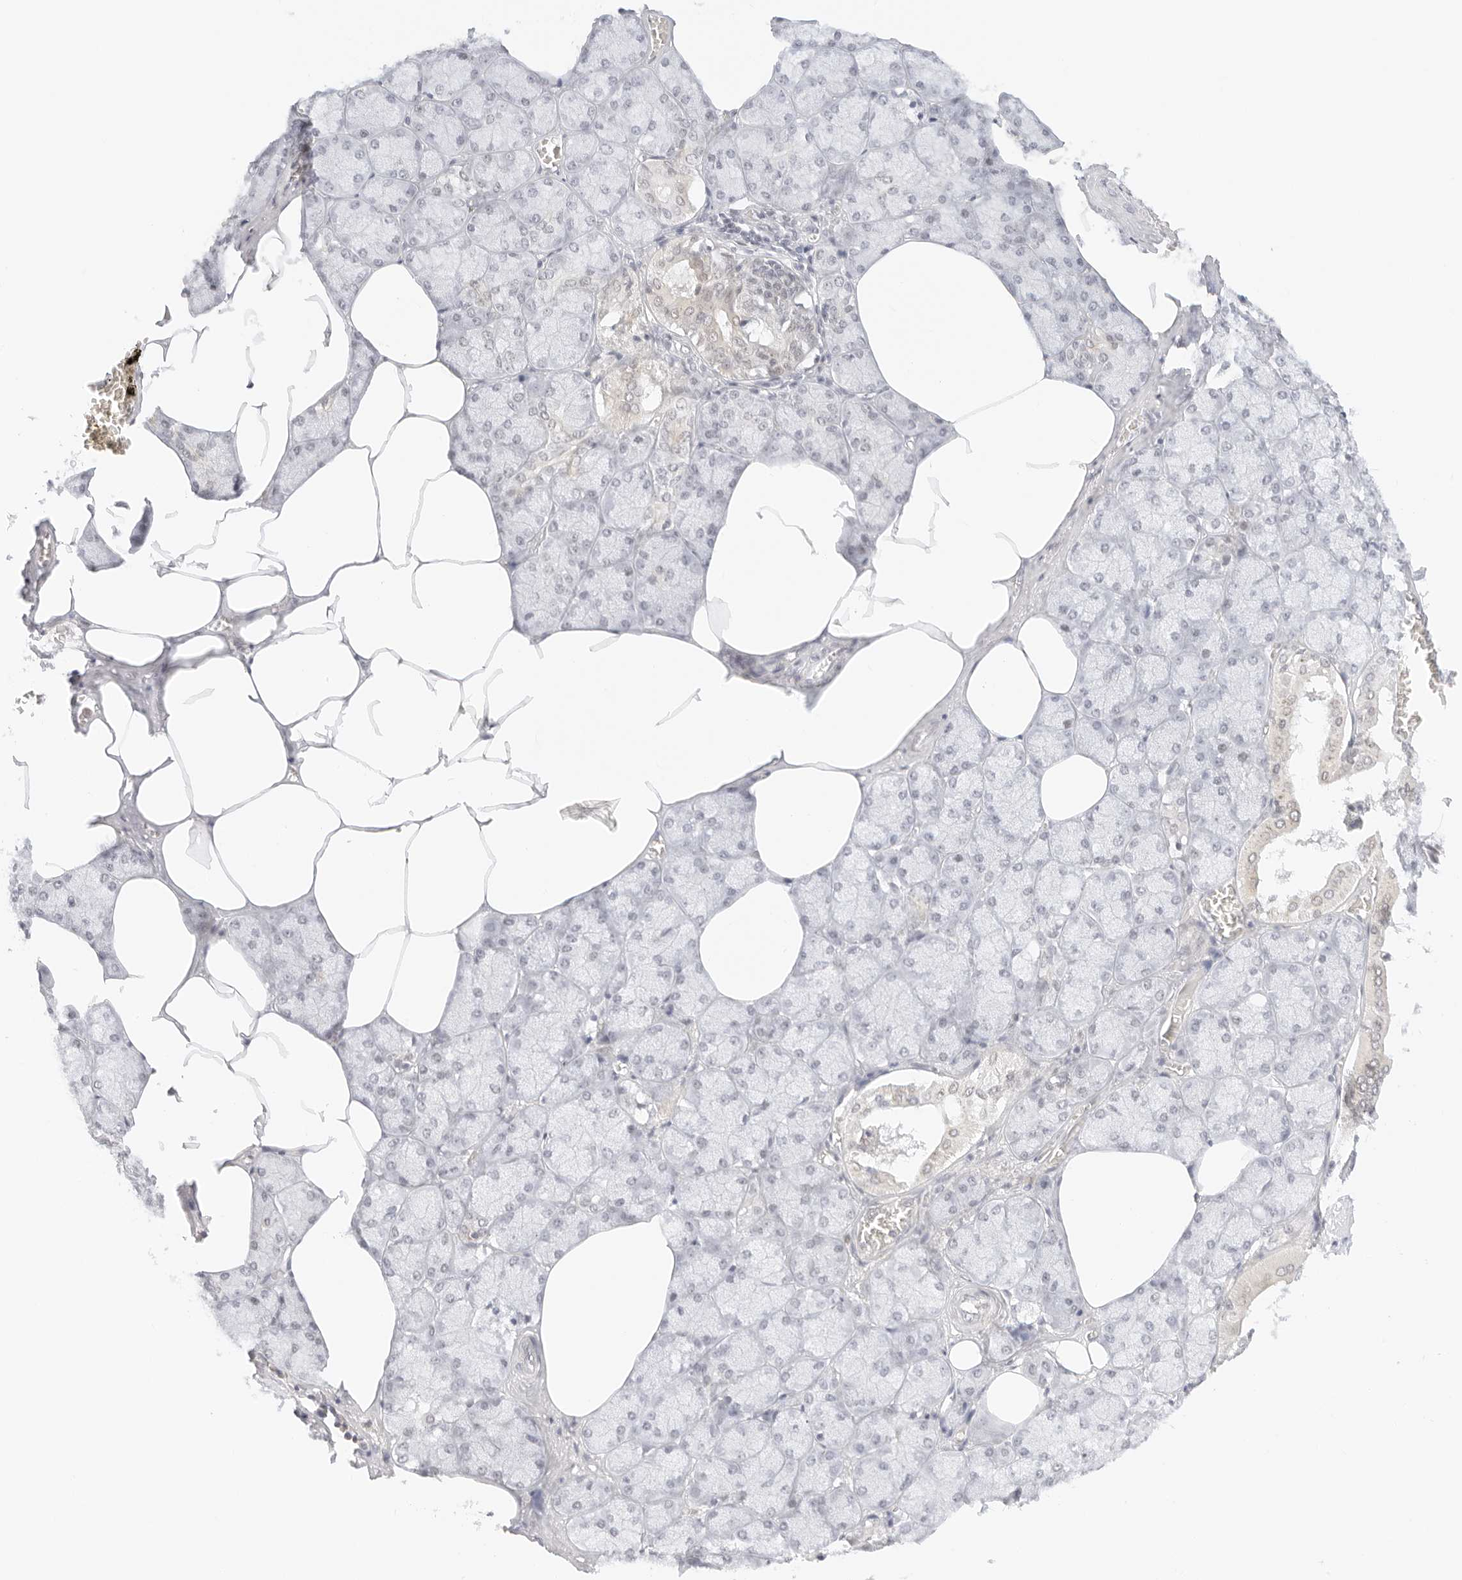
{"staining": {"intensity": "moderate", "quantity": "<25%", "location": "cytoplasmic/membranous"}, "tissue": "salivary gland", "cell_type": "Glandular cells", "image_type": "normal", "snomed": [{"axis": "morphology", "description": "Normal tissue, NOS"}, {"axis": "topography", "description": "Salivary gland"}], "caption": "Immunohistochemistry of normal salivary gland displays low levels of moderate cytoplasmic/membranous expression in about <25% of glandular cells. The staining was performed using DAB (3,3'-diaminobenzidine) to visualize the protein expression in brown, while the nuclei were stained in blue with hematoxylin (Magnification: 20x).", "gene": "POLR3C", "patient": {"sex": "male", "age": 62}}